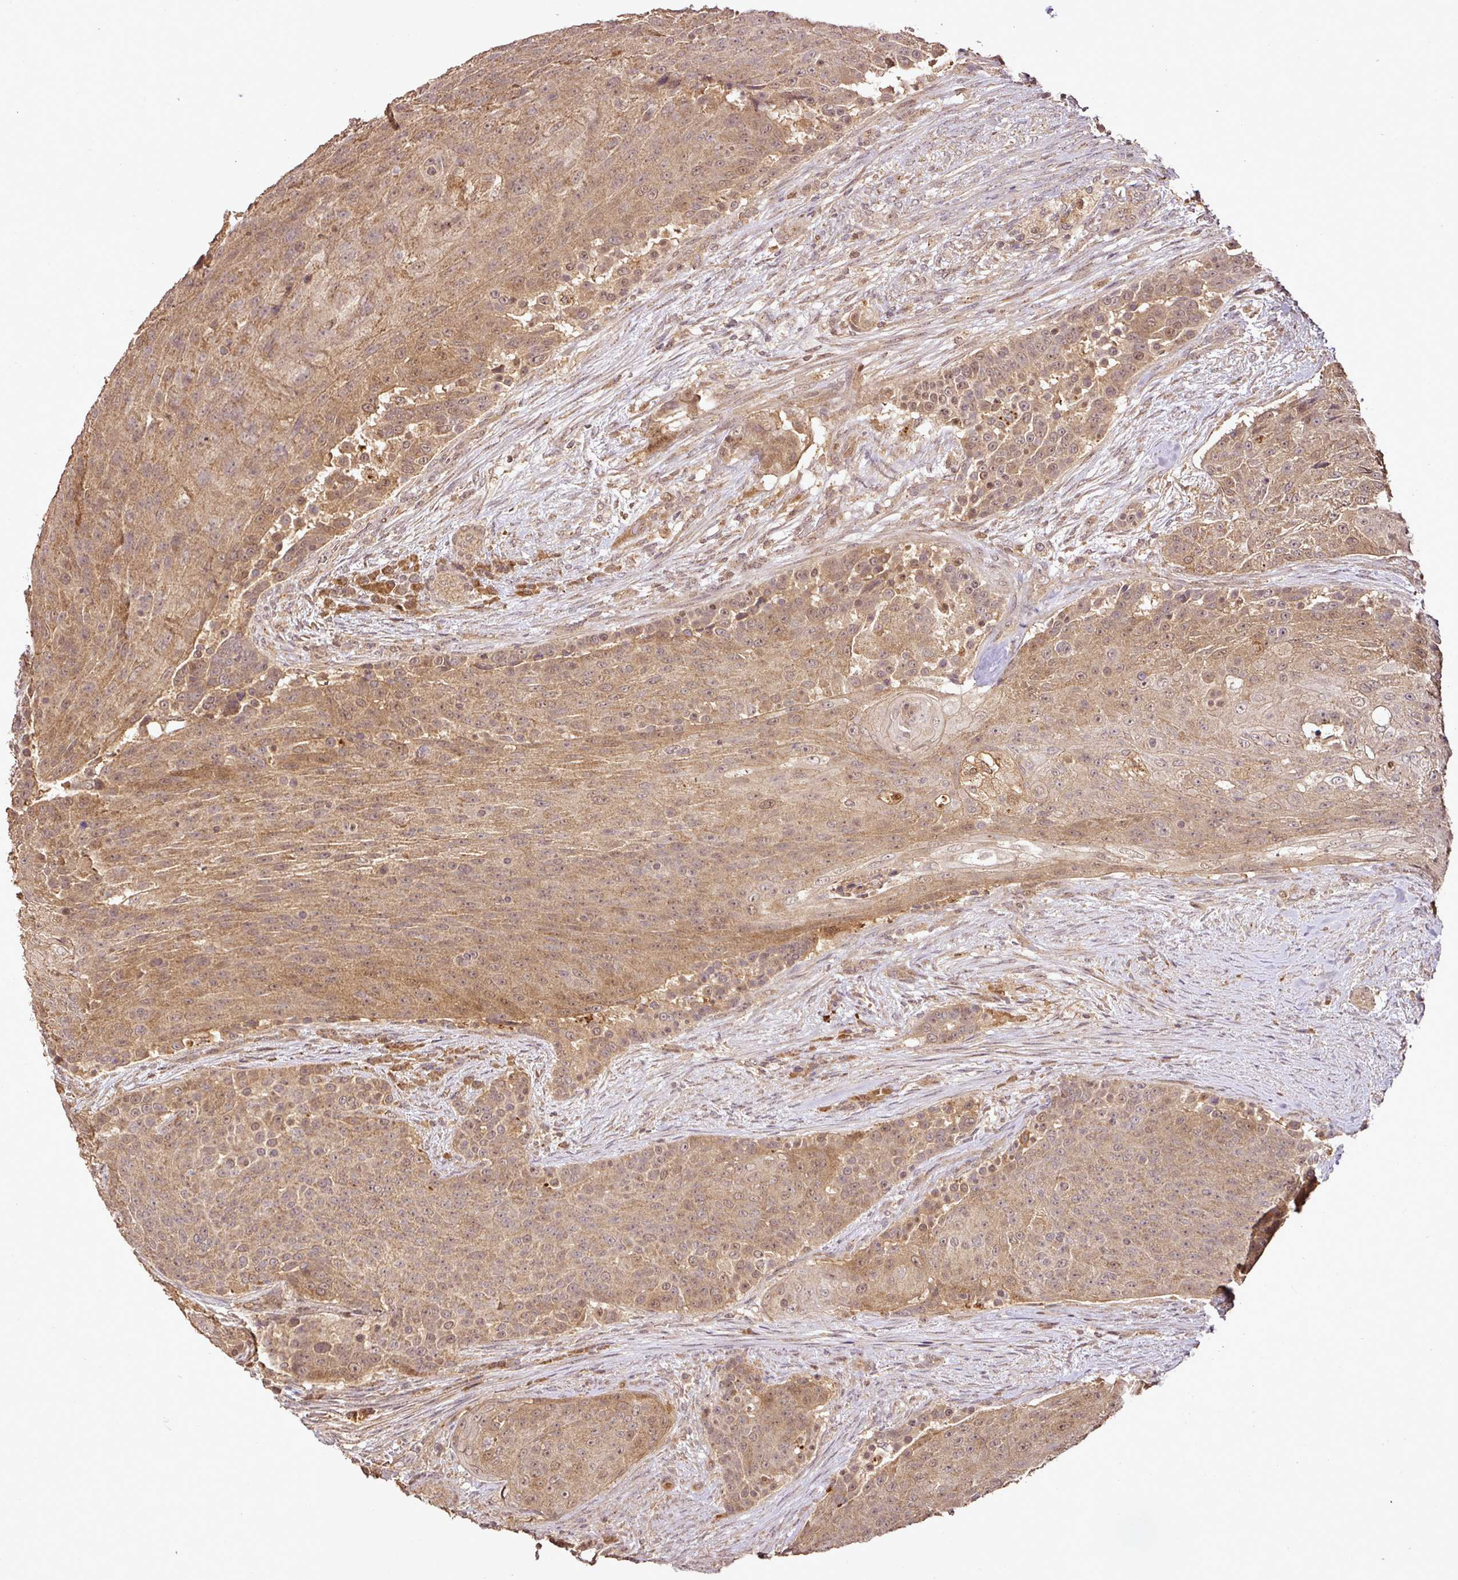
{"staining": {"intensity": "moderate", "quantity": ">75%", "location": "cytoplasmic/membranous,nuclear"}, "tissue": "urothelial cancer", "cell_type": "Tumor cells", "image_type": "cancer", "snomed": [{"axis": "morphology", "description": "Urothelial carcinoma, High grade"}, {"axis": "topography", "description": "Urinary bladder"}], "caption": "Tumor cells reveal moderate cytoplasmic/membranous and nuclear expression in approximately >75% of cells in urothelial cancer.", "gene": "FAIM", "patient": {"sex": "female", "age": 63}}